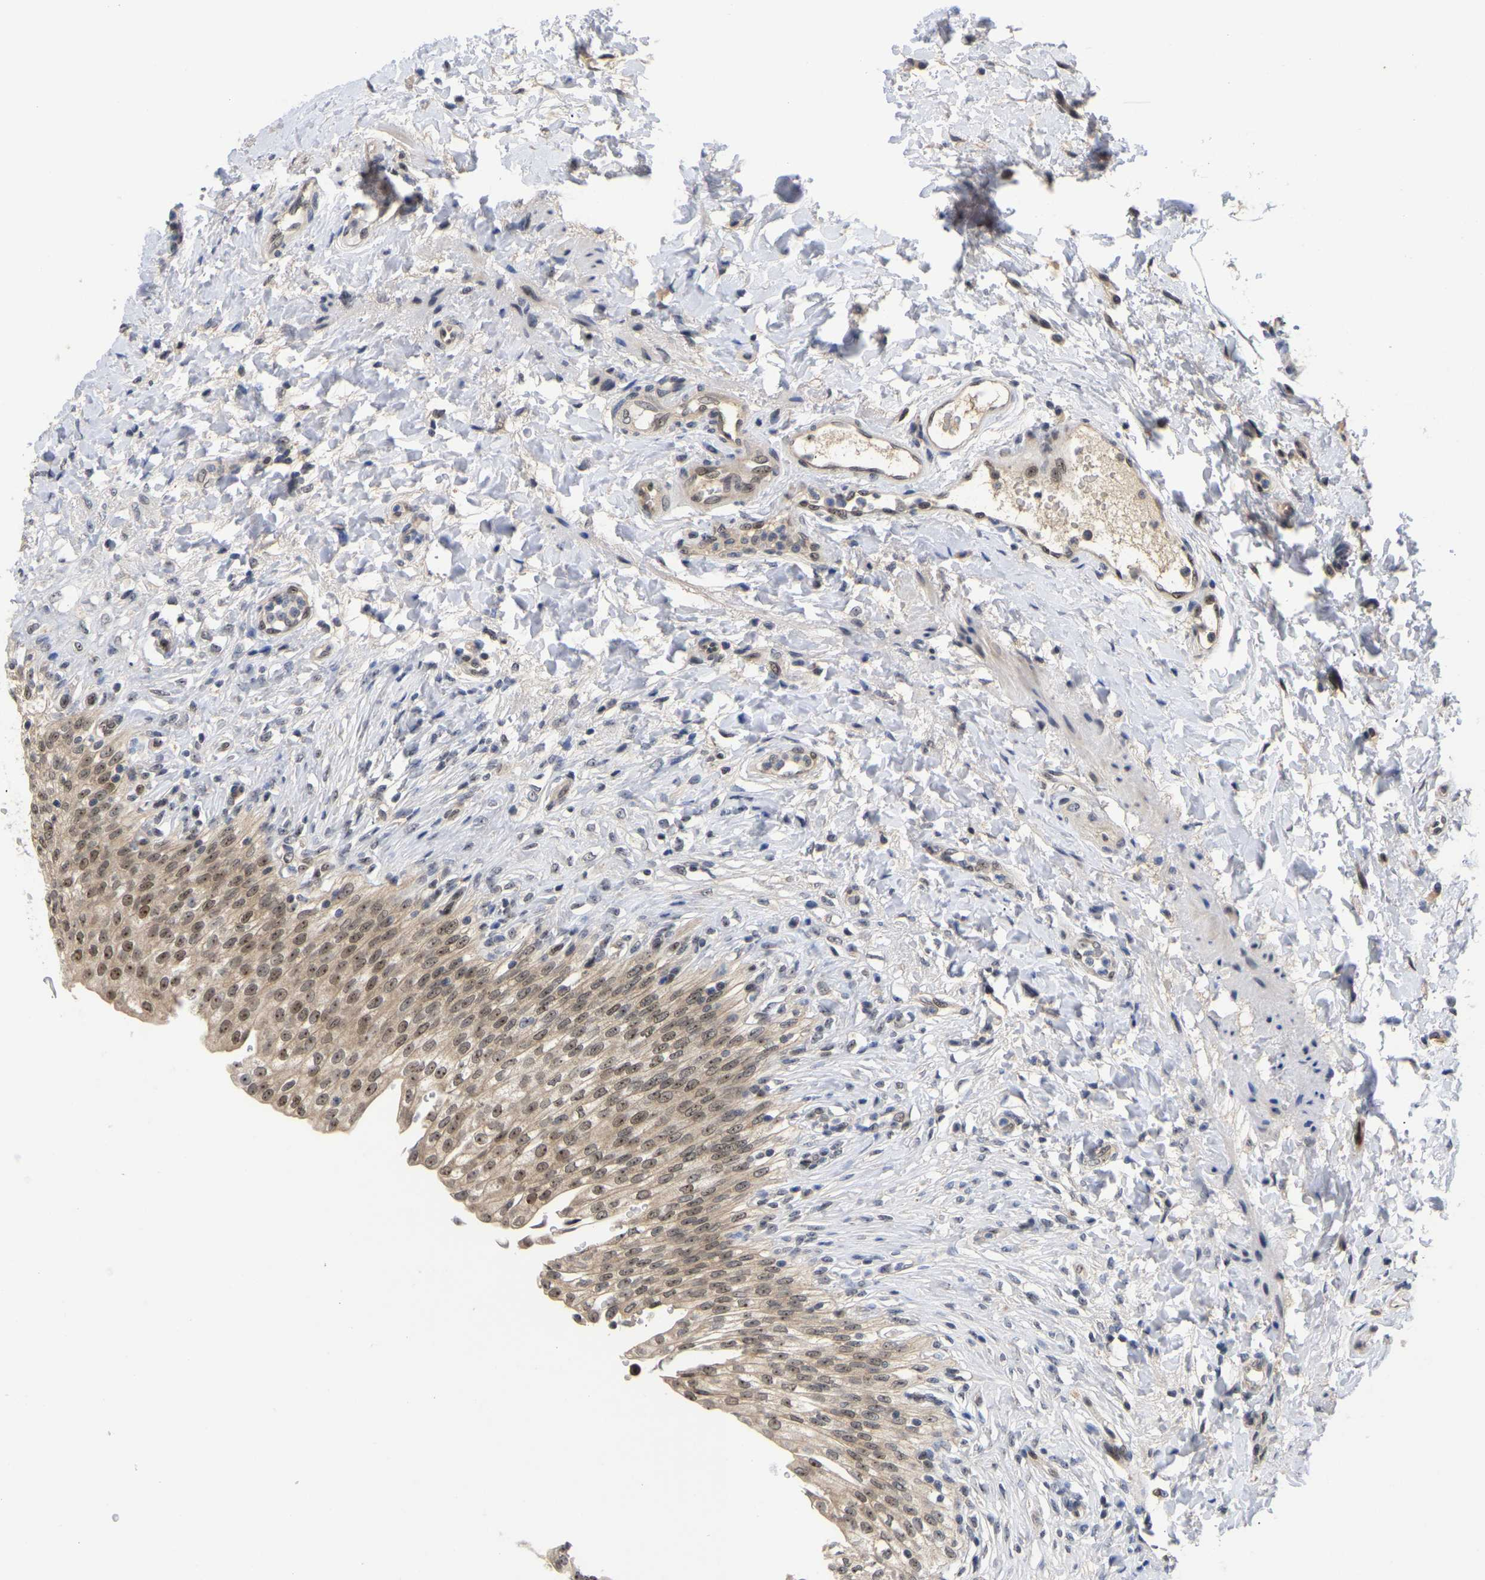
{"staining": {"intensity": "moderate", "quantity": ">75%", "location": "cytoplasmic/membranous,nuclear"}, "tissue": "urinary bladder", "cell_type": "Urothelial cells", "image_type": "normal", "snomed": [{"axis": "morphology", "description": "Urothelial carcinoma, High grade"}, {"axis": "topography", "description": "Urinary bladder"}], "caption": "Protein staining displays moderate cytoplasmic/membranous,nuclear positivity in about >75% of urothelial cells in normal urinary bladder.", "gene": "NLE1", "patient": {"sex": "male", "age": 46}}